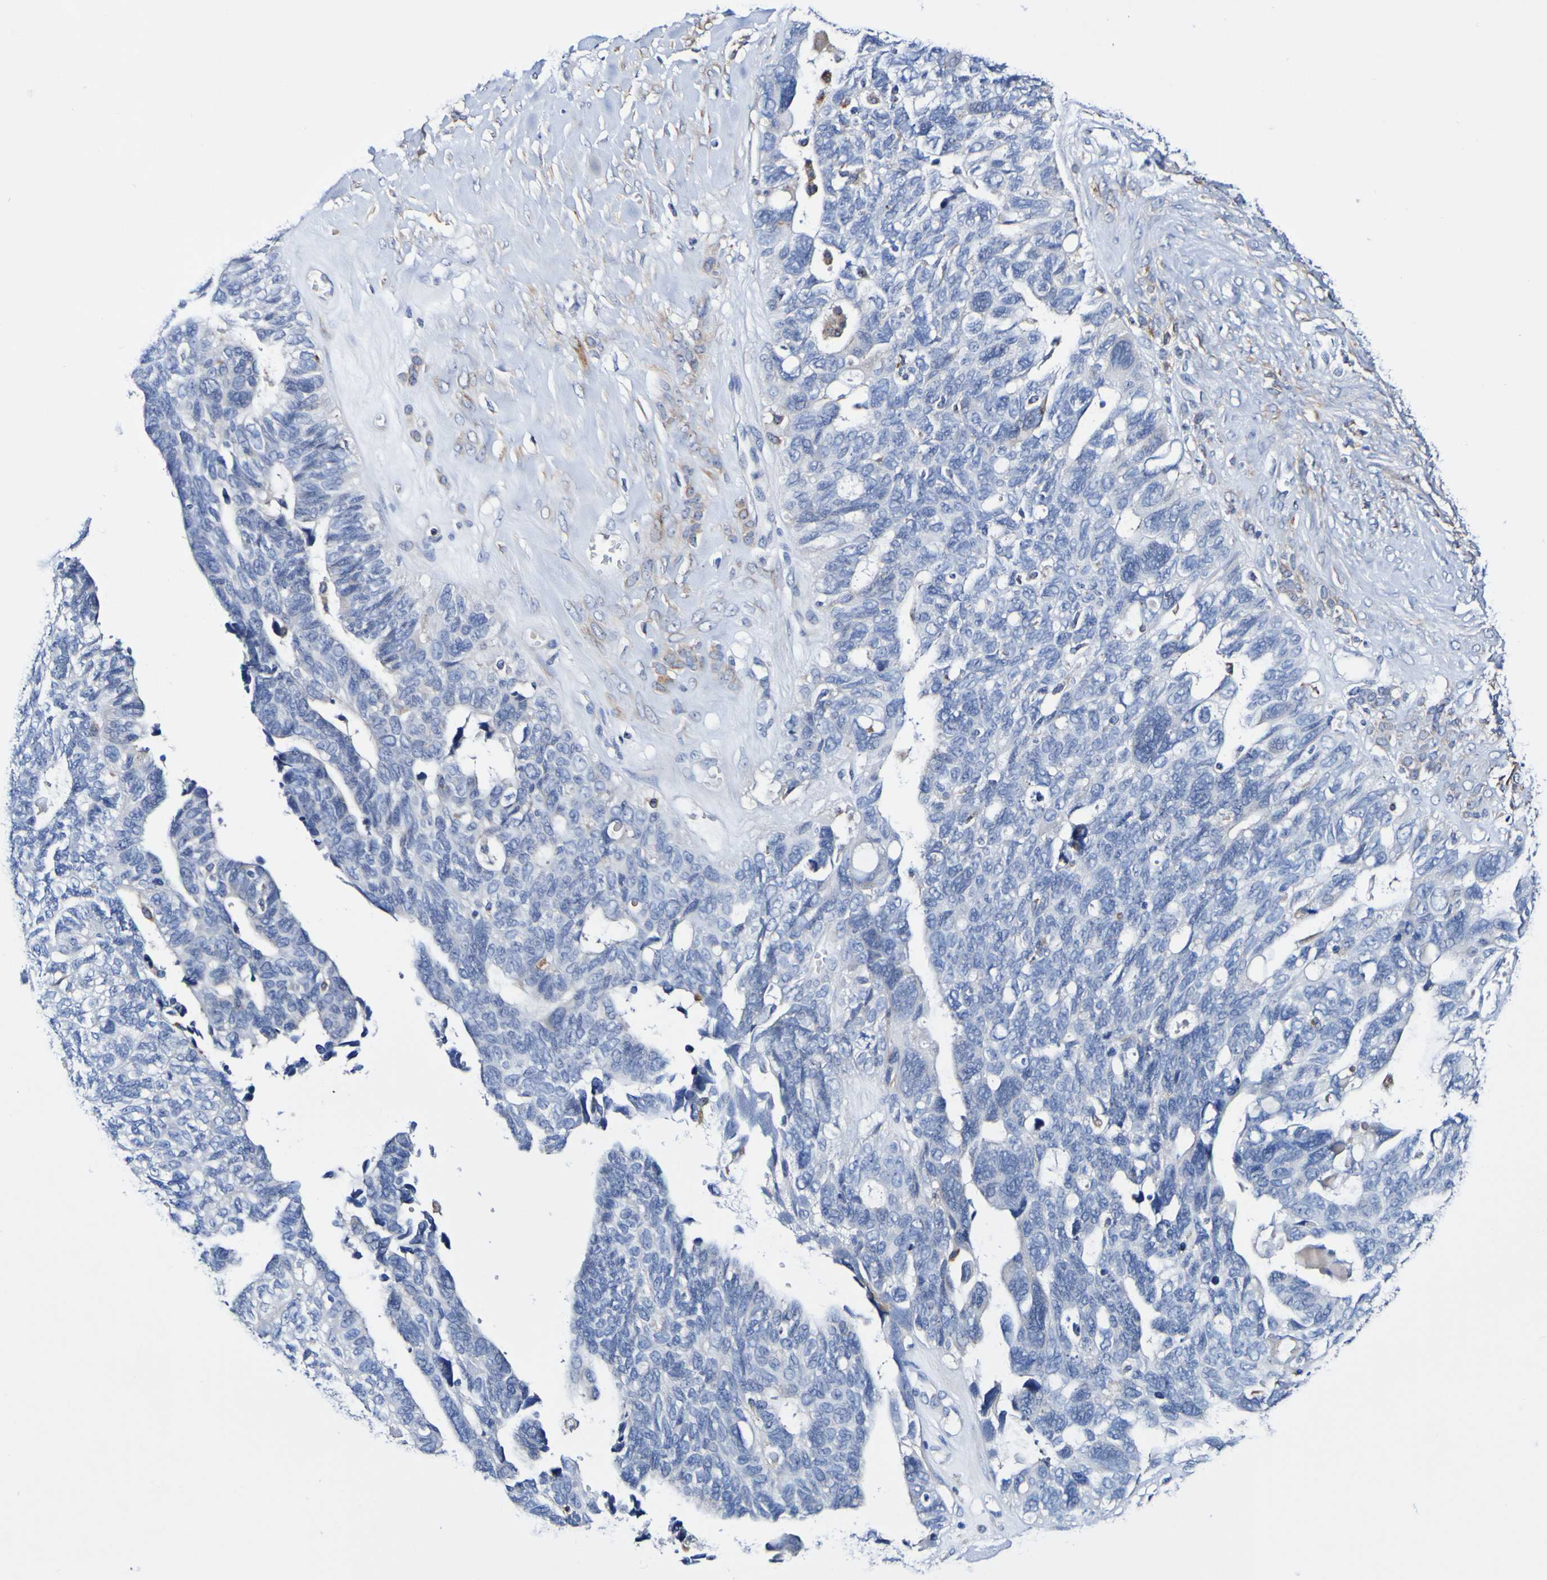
{"staining": {"intensity": "negative", "quantity": "none", "location": "none"}, "tissue": "ovarian cancer", "cell_type": "Tumor cells", "image_type": "cancer", "snomed": [{"axis": "morphology", "description": "Cystadenocarcinoma, serous, NOS"}, {"axis": "topography", "description": "Ovary"}], "caption": "Immunohistochemistry micrograph of neoplastic tissue: human ovarian cancer stained with DAB (3,3'-diaminobenzidine) reveals no significant protein staining in tumor cells. (Stains: DAB (3,3'-diaminobenzidine) IHC with hematoxylin counter stain, Microscopy: brightfield microscopy at high magnification).", "gene": "SEZ6", "patient": {"sex": "female", "age": 79}}